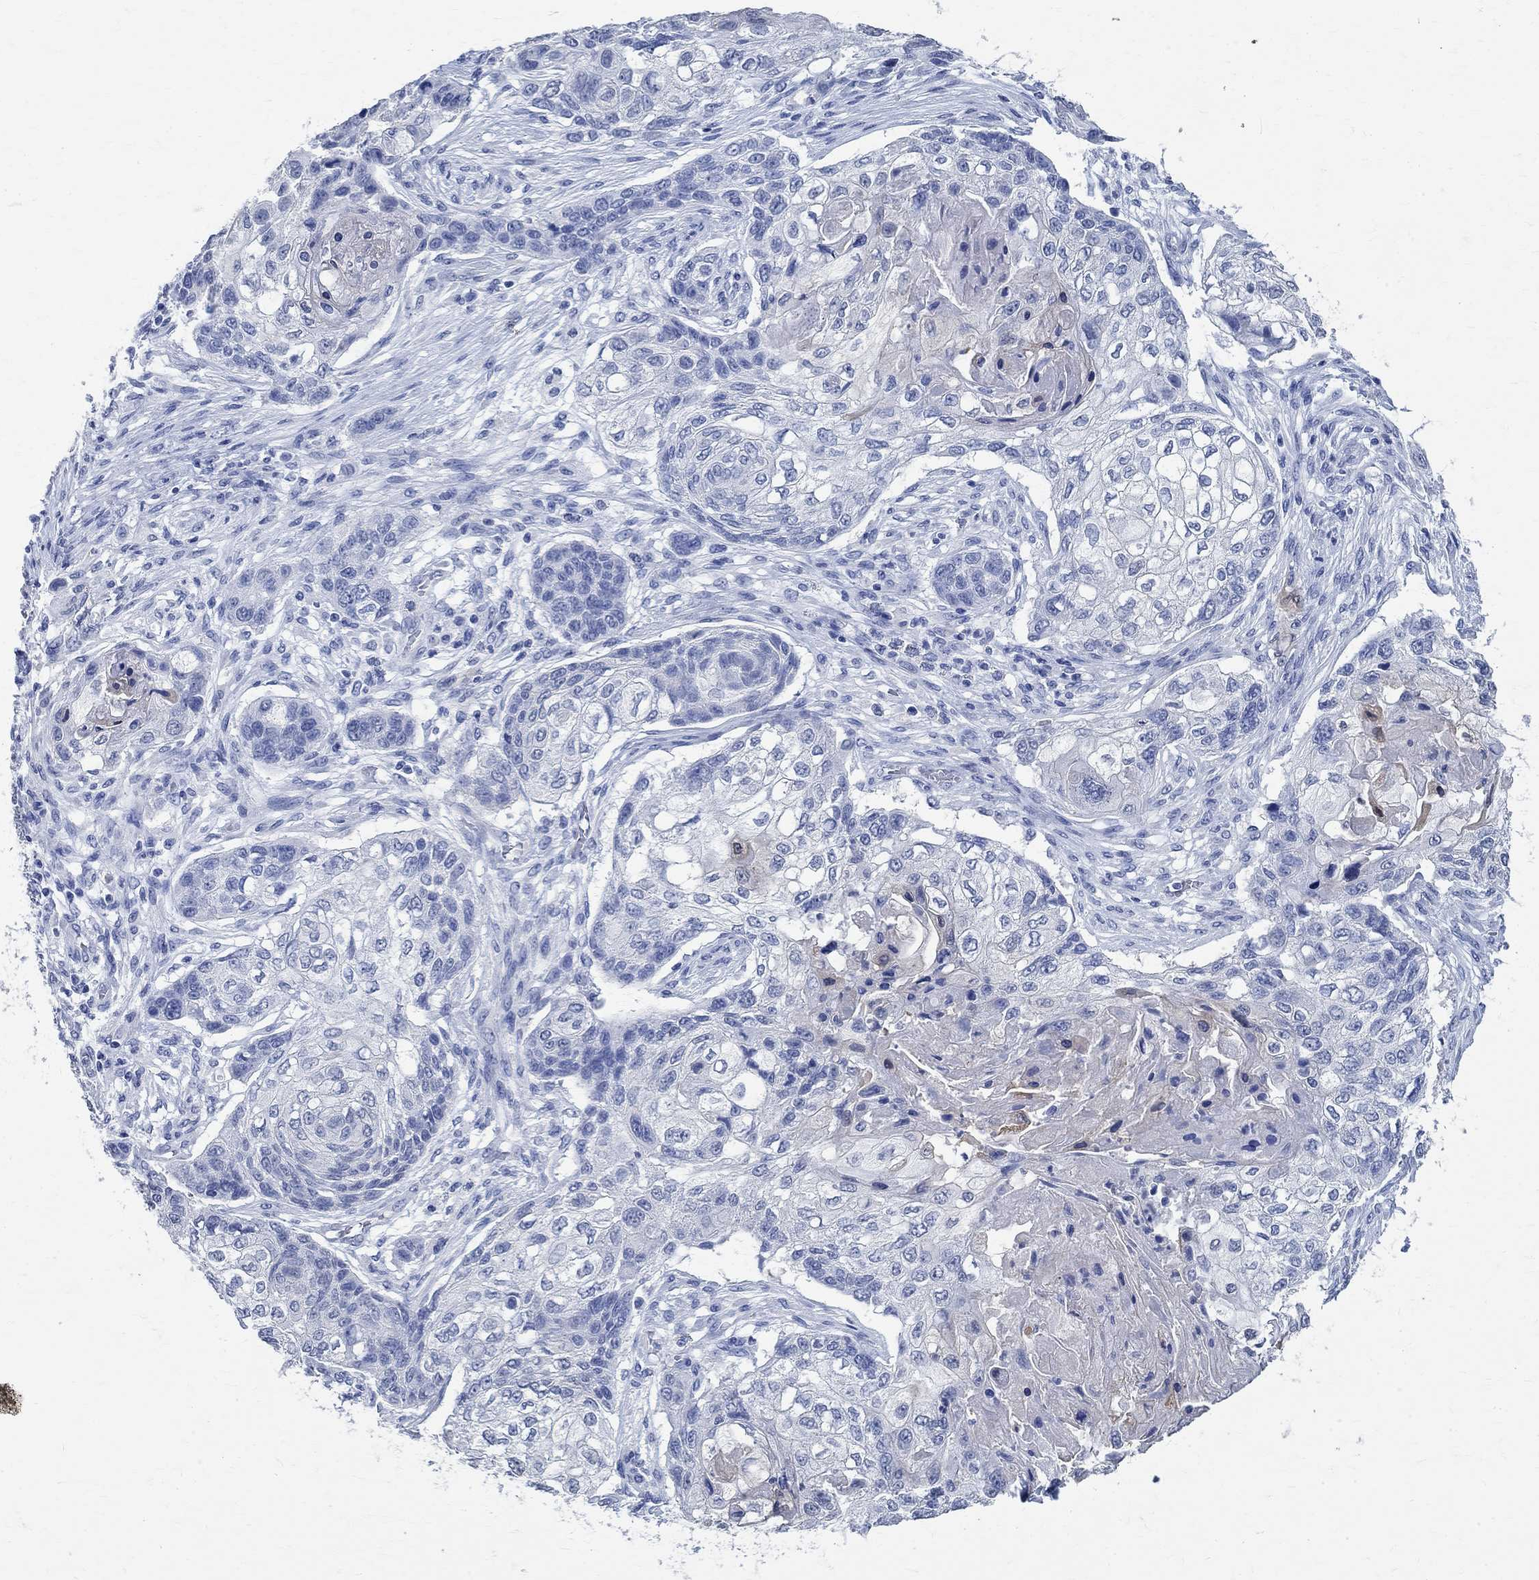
{"staining": {"intensity": "negative", "quantity": "none", "location": "none"}, "tissue": "lung cancer", "cell_type": "Tumor cells", "image_type": "cancer", "snomed": [{"axis": "morphology", "description": "Normal tissue, NOS"}, {"axis": "morphology", "description": "Squamous cell carcinoma, NOS"}, {"axis": "topography", "description": "Bronchus"}, {"axis": "topography", "description": "Lung"}], "caption": "This is an immunohistochemistry (IHC) histopathology image of squamous cell carcinoma (lung). There is no positivity in tumor cells.", "gene": "TMEM221", "patient": {"sex": "male", "age": 69}}